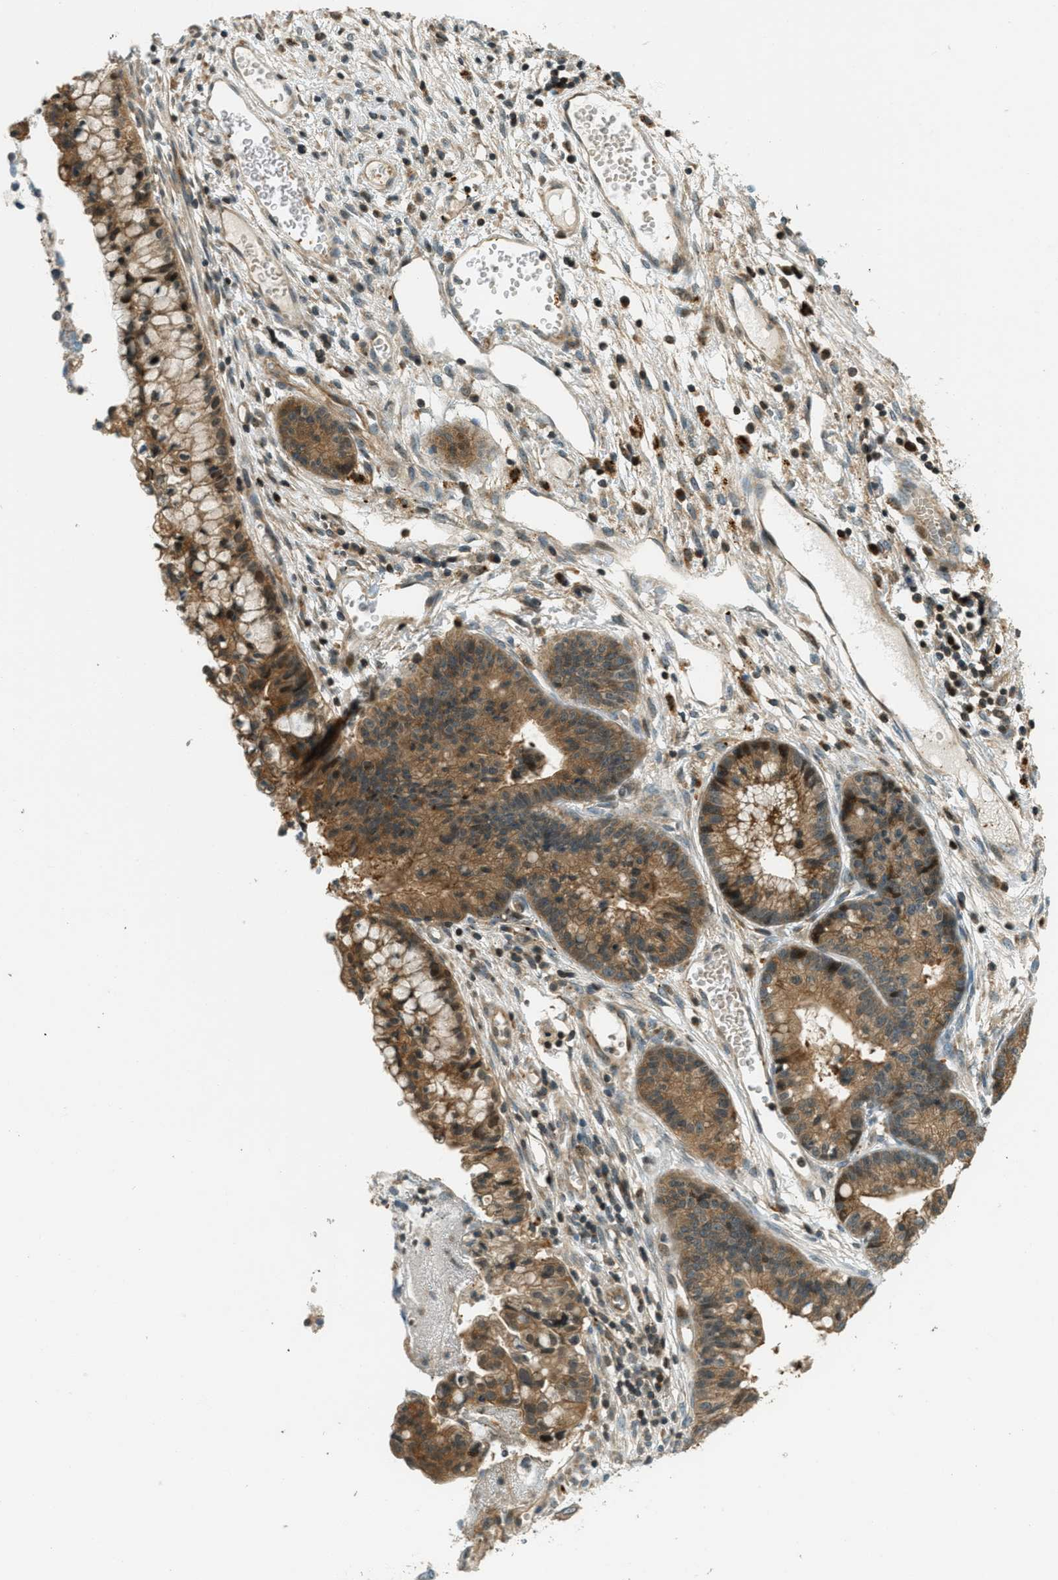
{"staining": {"intensity": "moderate", "quantity": ">75%", "location": "cytoplasmic/membranous"}, "tissue": "cervical cancer", "cell_type": "Tumor cells", "image_type": "cancer", "snomed": [{"axis": "morphology", "description": "Adenocarcinoma, NOS"}, {"axis": "topography", "description": "Cervix"}], "caption": "Immunohistochemical staining of human cervical adenocarcinoma demonstrates moderate cytoplasmic/membranous protein expression in about >75% of tumor cells.", "gene": "PTPN23", "patient": {"sex": "female", "age": 44}}